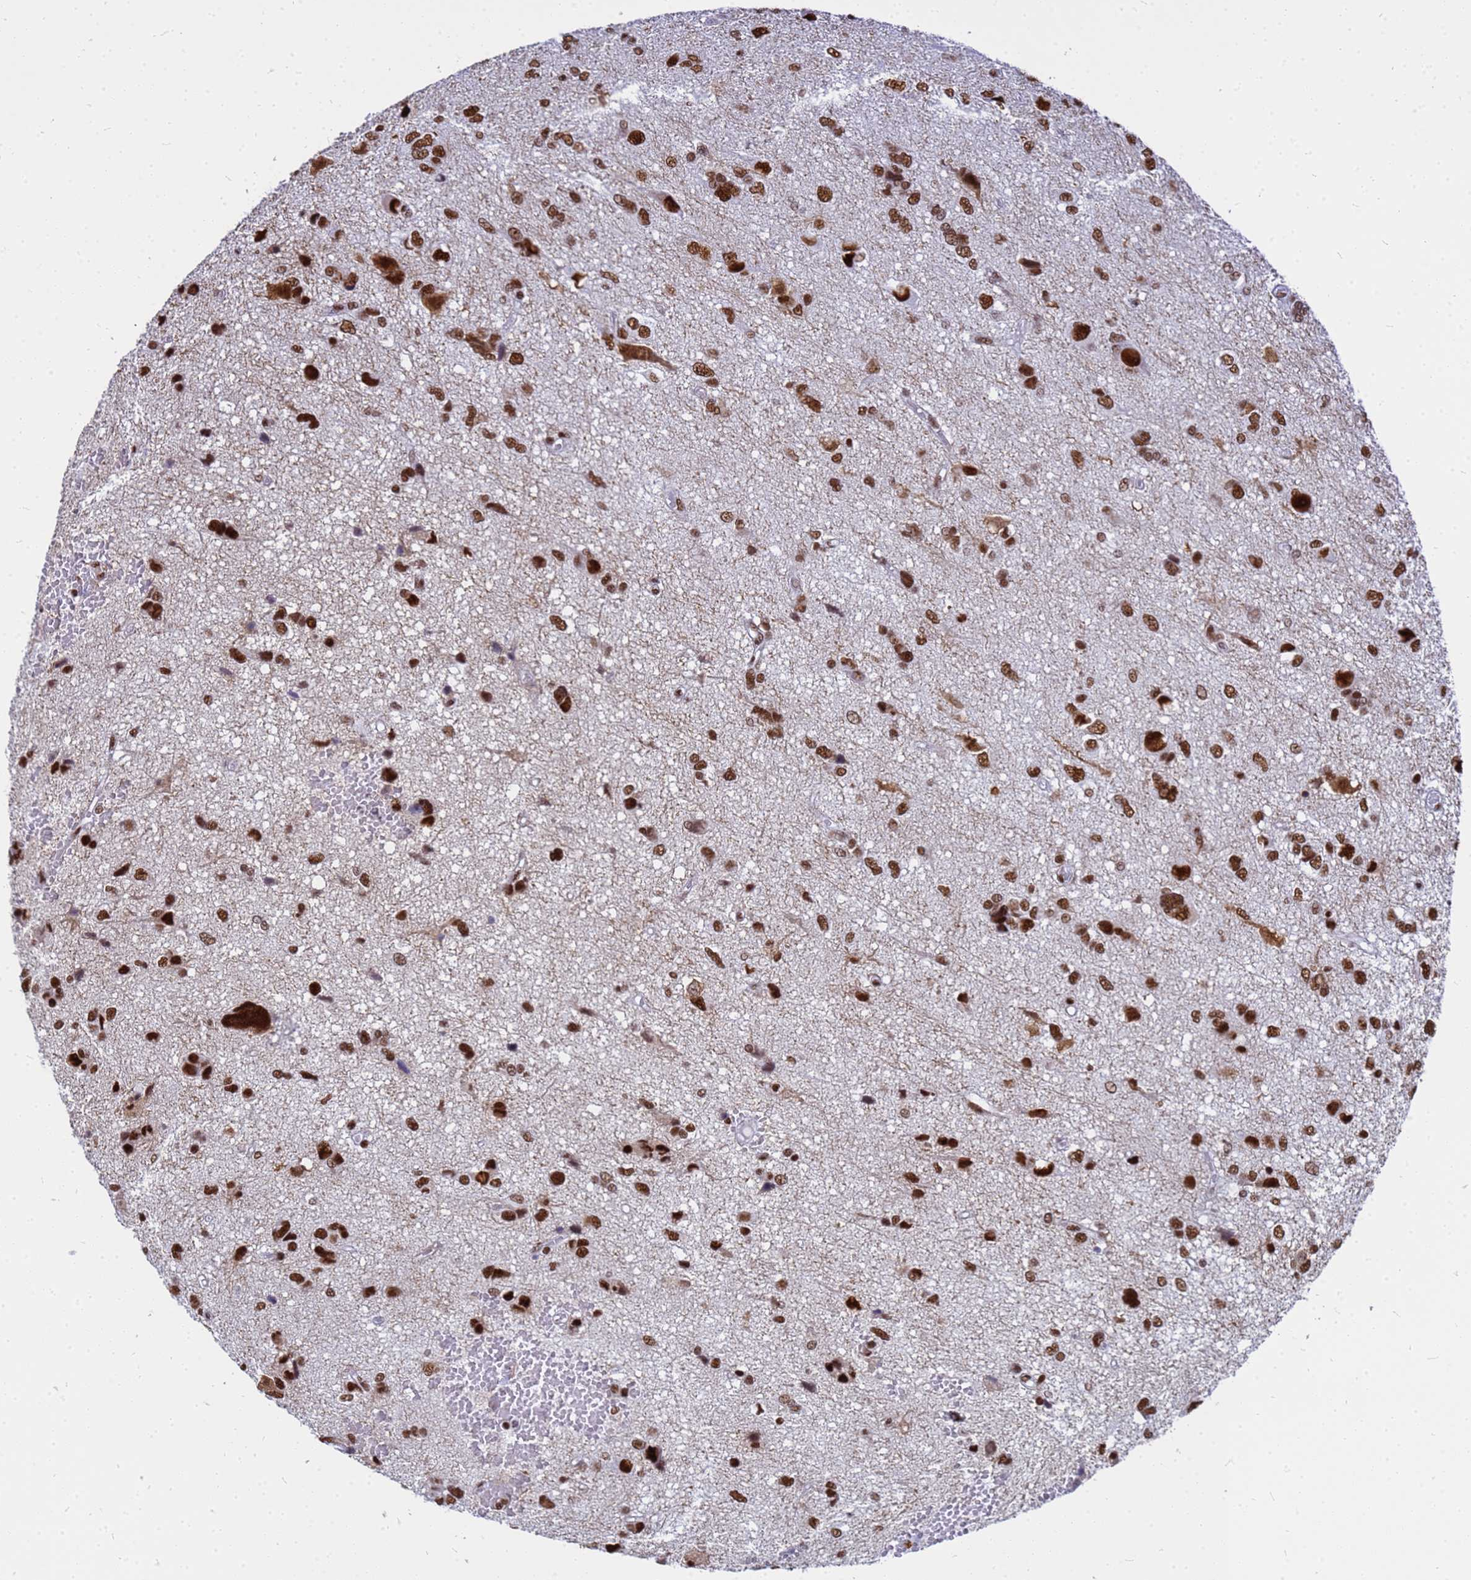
{"staining": {"intensity": "strong", "quantity": ">75%", "location": "nuclear"}, "tissue": "glioma", "cell_type": "Tumor cells", "image_type": "cancer", "snomed": [{"axis": "morphology", "description": "Glioma, malignant, High grade"}, {"axis": "topography", "description": "Brain"}], "caption": "High-grade glioma (malignant) tissue displays strong nuclear staining in about >75% of tumor cells", "gene": "SART3", "patient": {"sex": "female", "age": 59}}